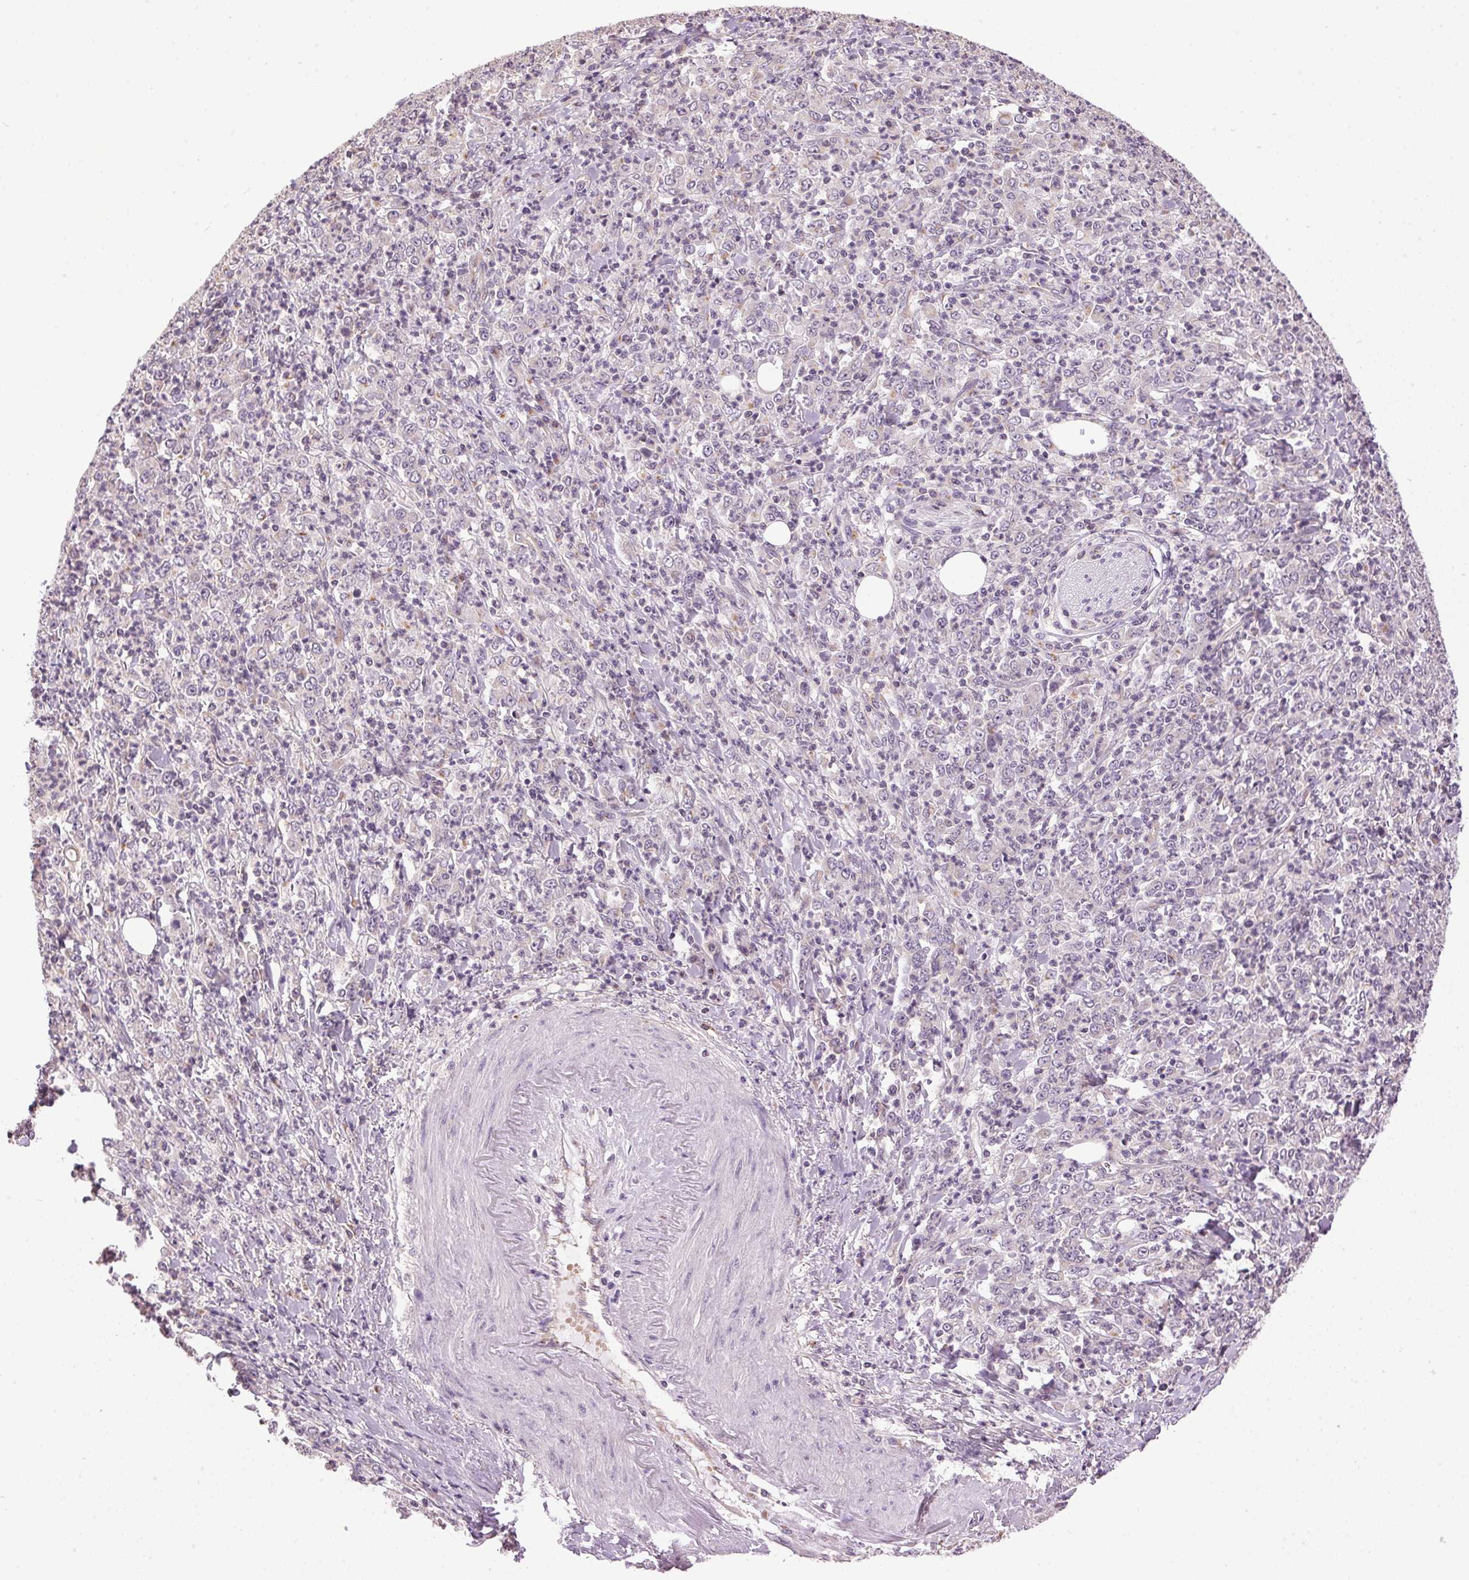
{"staining": {"intensity": "negative", "quantity": "none", "location": "none"}, "tissue": "stomach cancer", "cell_type": "Tumor cells", "image_type": "cancer", "snomed": [{"axis": "morphology", "description": "Adenocarcinoma, NOS"}, {"axis": "topography", "description": "Stomach, lower"}], "caption": "Adenocarcinoma (stomach) was stained to show a protein in brown. There is no significant expression in tumor cells.", "gene": "GOLPH3", "patient": {"sex": "female", "age": 71}}